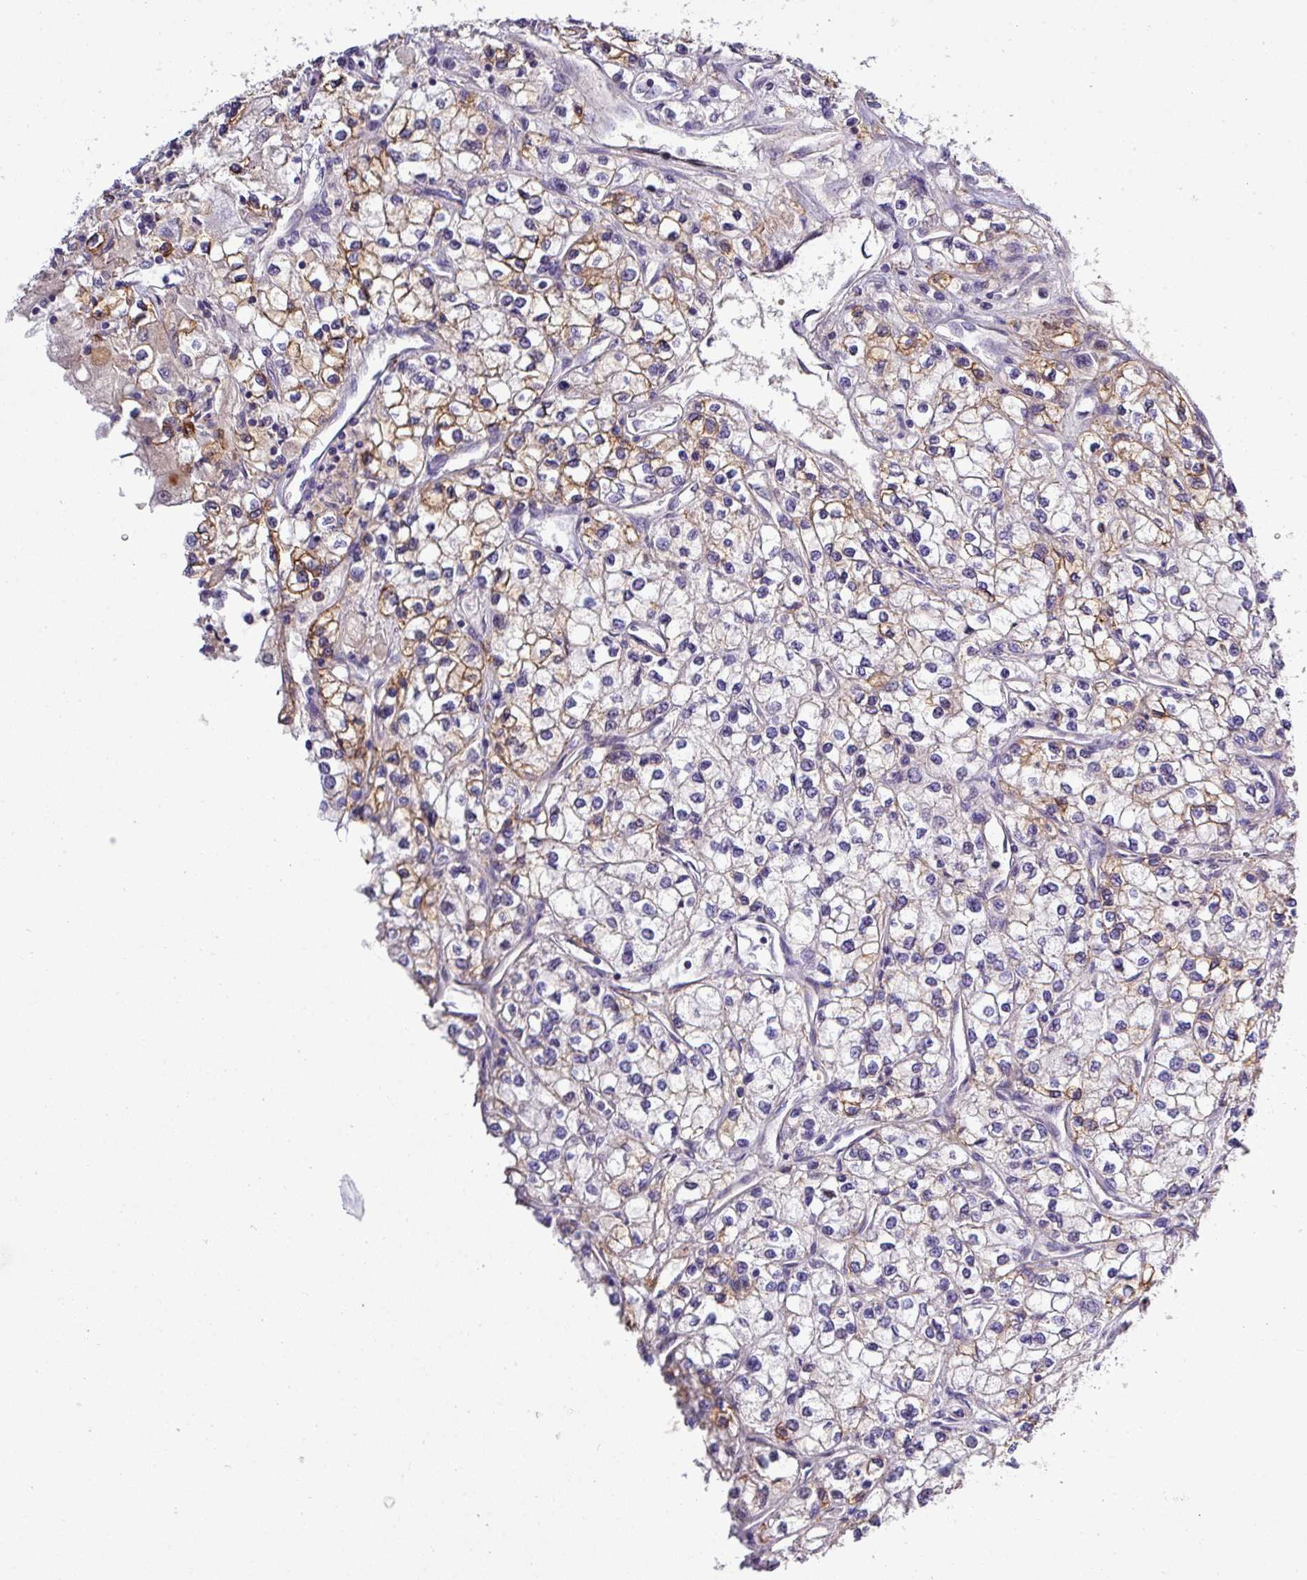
{"staining": {"intensity": "moderate", "quantity": "<25%", "location": "cytoplasmic/membranous"}, "tissue": "renal cancer", "cell_type": "Tumor cells", "image_type": "cancer", "snomed": [{"axis": "morphology", "description": "Adenocarcinoma, NOS"}, {"axis": "topography", "description": "Kidney"}], "caption": "Human adenocarcinoma (renal) stained for a protein (brown) demonstrates moderate cytoplasmic/membranous positive staining in about <25% of tumor cells.", "gene": "PARD6A", "patient": {"sex": "male", "age": 80}}